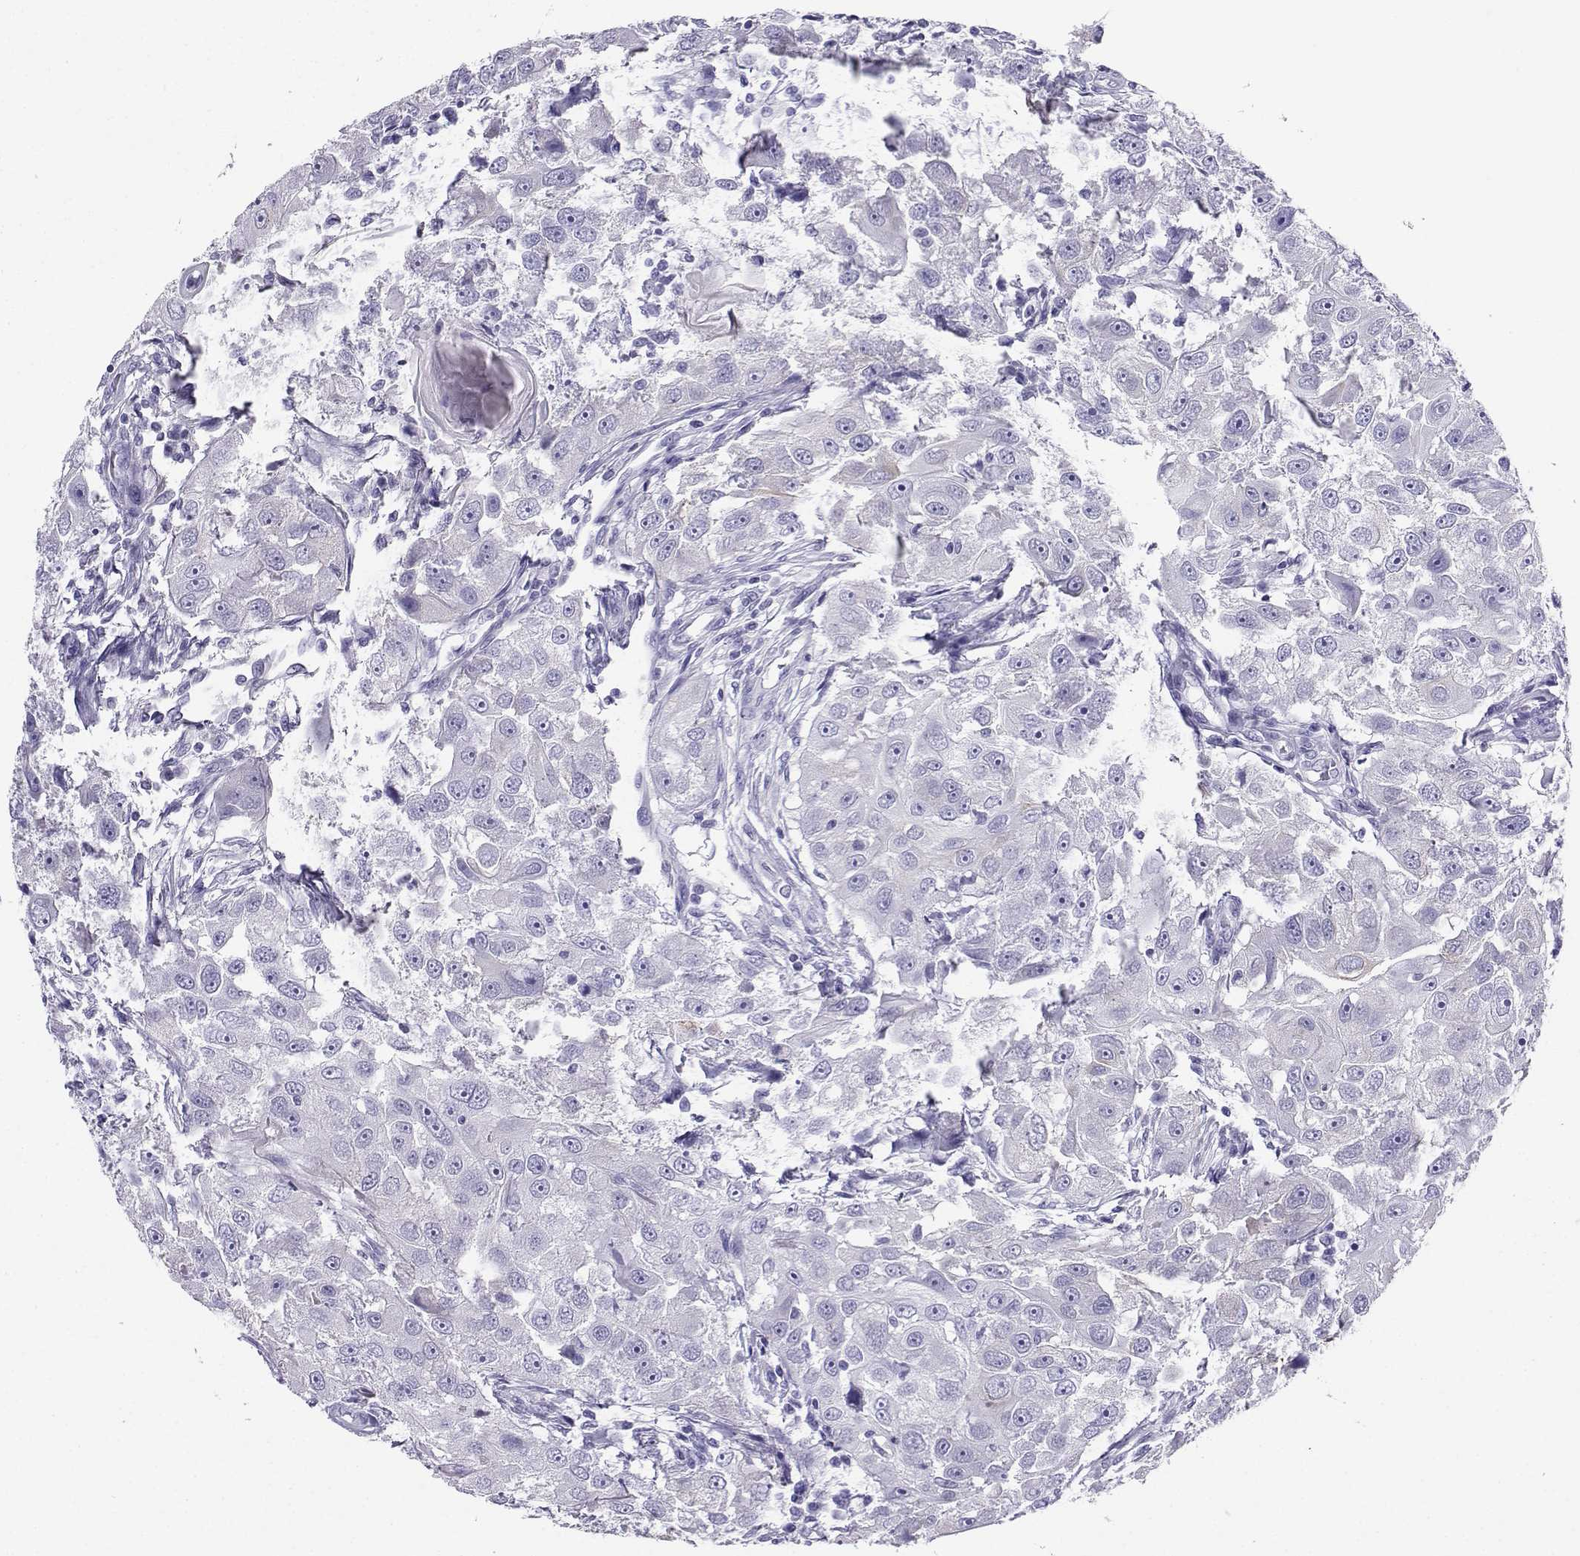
{"staining": {"intensity": "negative", "quantity": "none", "location": "none"}, "tissue": "head and neck cancer", "cell_type": "Tumor cells", "image_type": "cancer", "snomed": [{"axis": "morphology", "description": "Squamous cell carcinoma, NOS"}, {"axis": "topography", "description": "Head-Neck"}], "caption": "Tumor cells show no significant staining in squamous cell carcinoma (head and neck).", "gene": "CD109", "patient": {"sex": "male", "age": 51}}